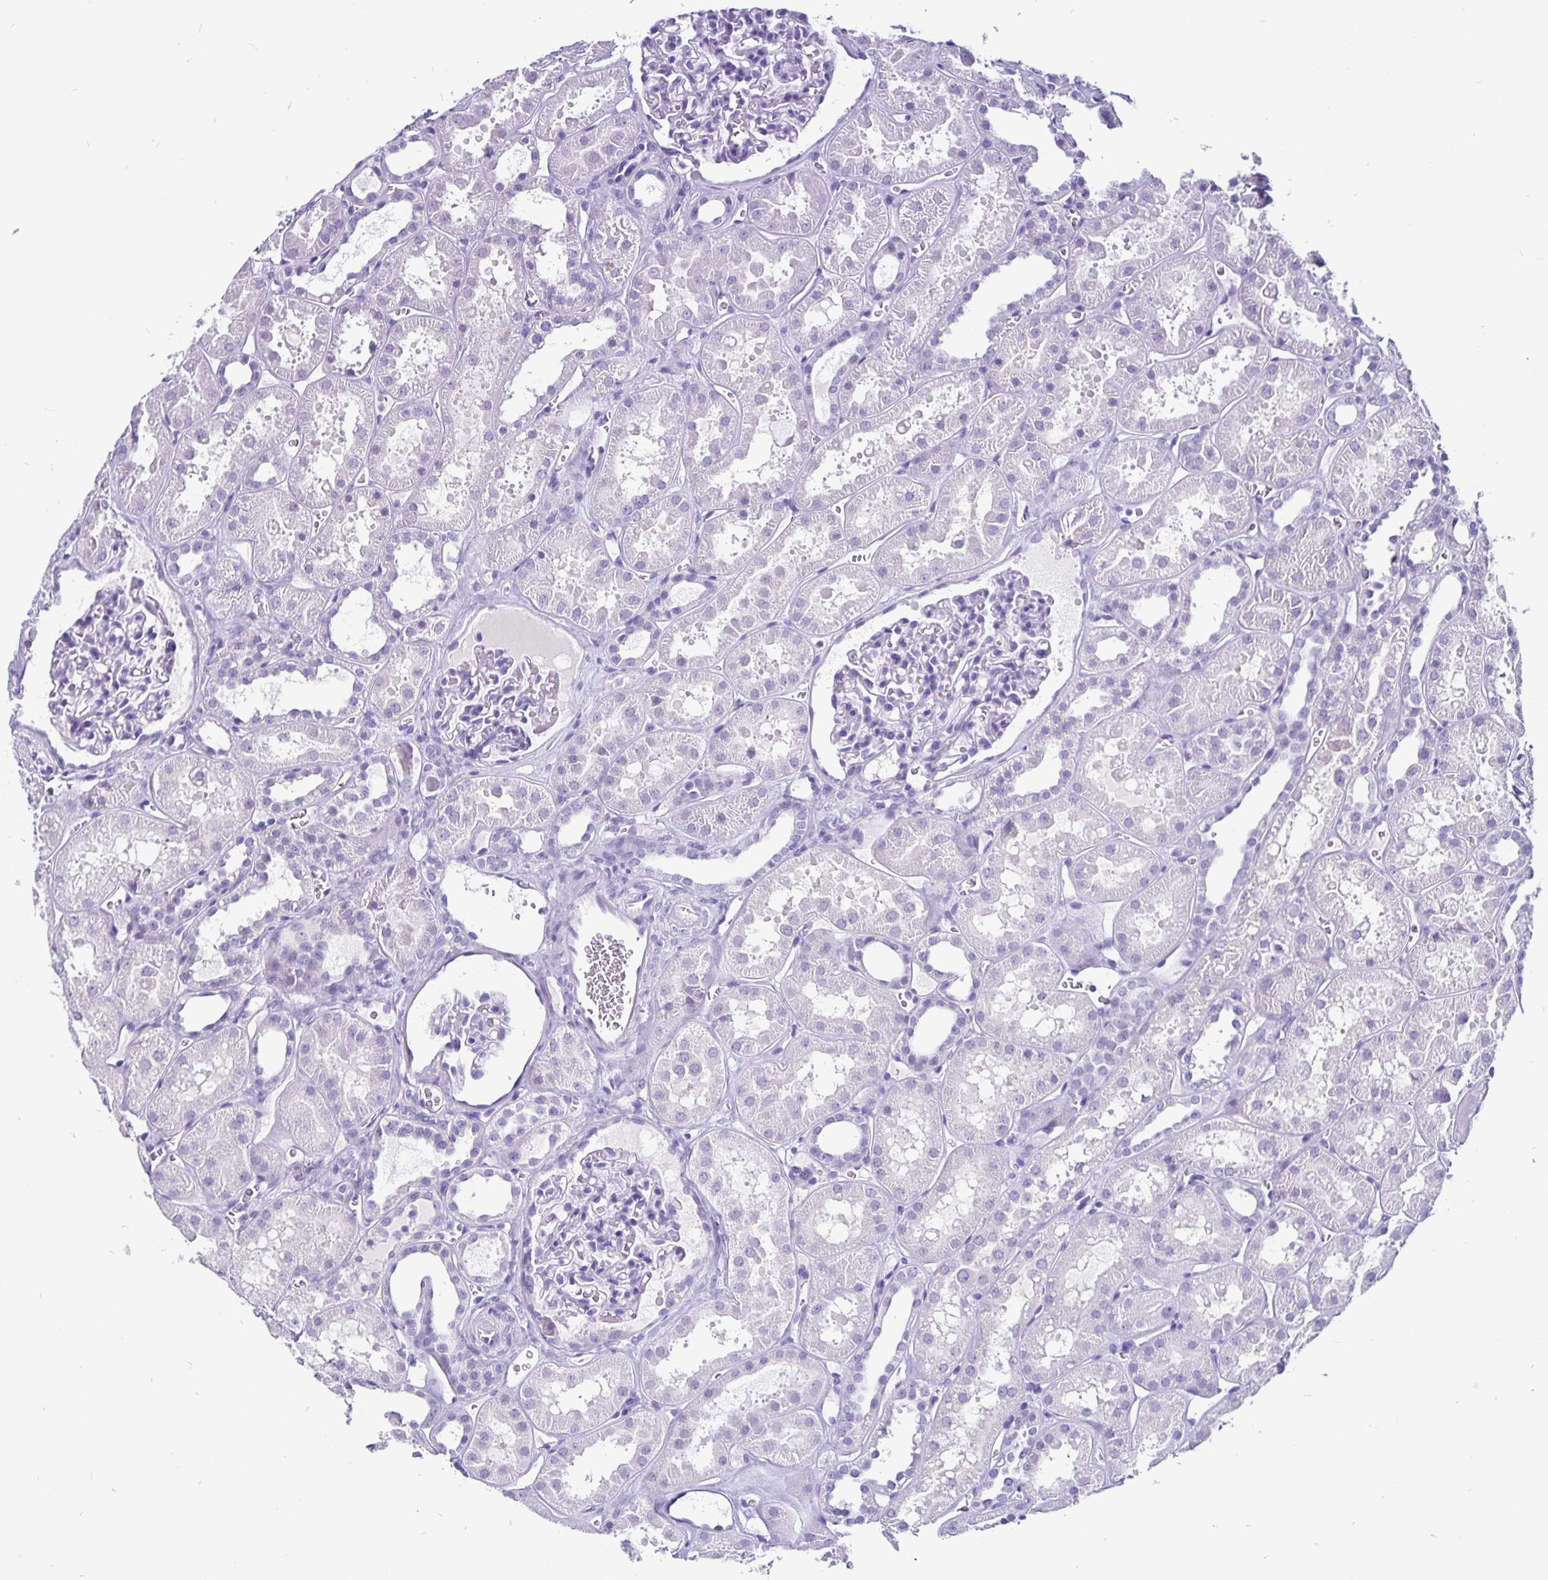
{"staining": {"intensity": "negative", "quantity": "none", "location": "none"}, "tissue": "kidney", "cell_type": "Cells in glomeruli", "image_type": "normal", "snomed": [{"axis": "morphology", "description": "Normal tissue, NOS"}, {"axis": "topography", "description": "Kidney"}], "caption": "High power microscopy micrograph of an IHC histopathology image of normal kidney, revealing no significant positivity in cells in glomeruli.", "gene": "ODF3B", "patient": {"sex": "female", "age": 41}}